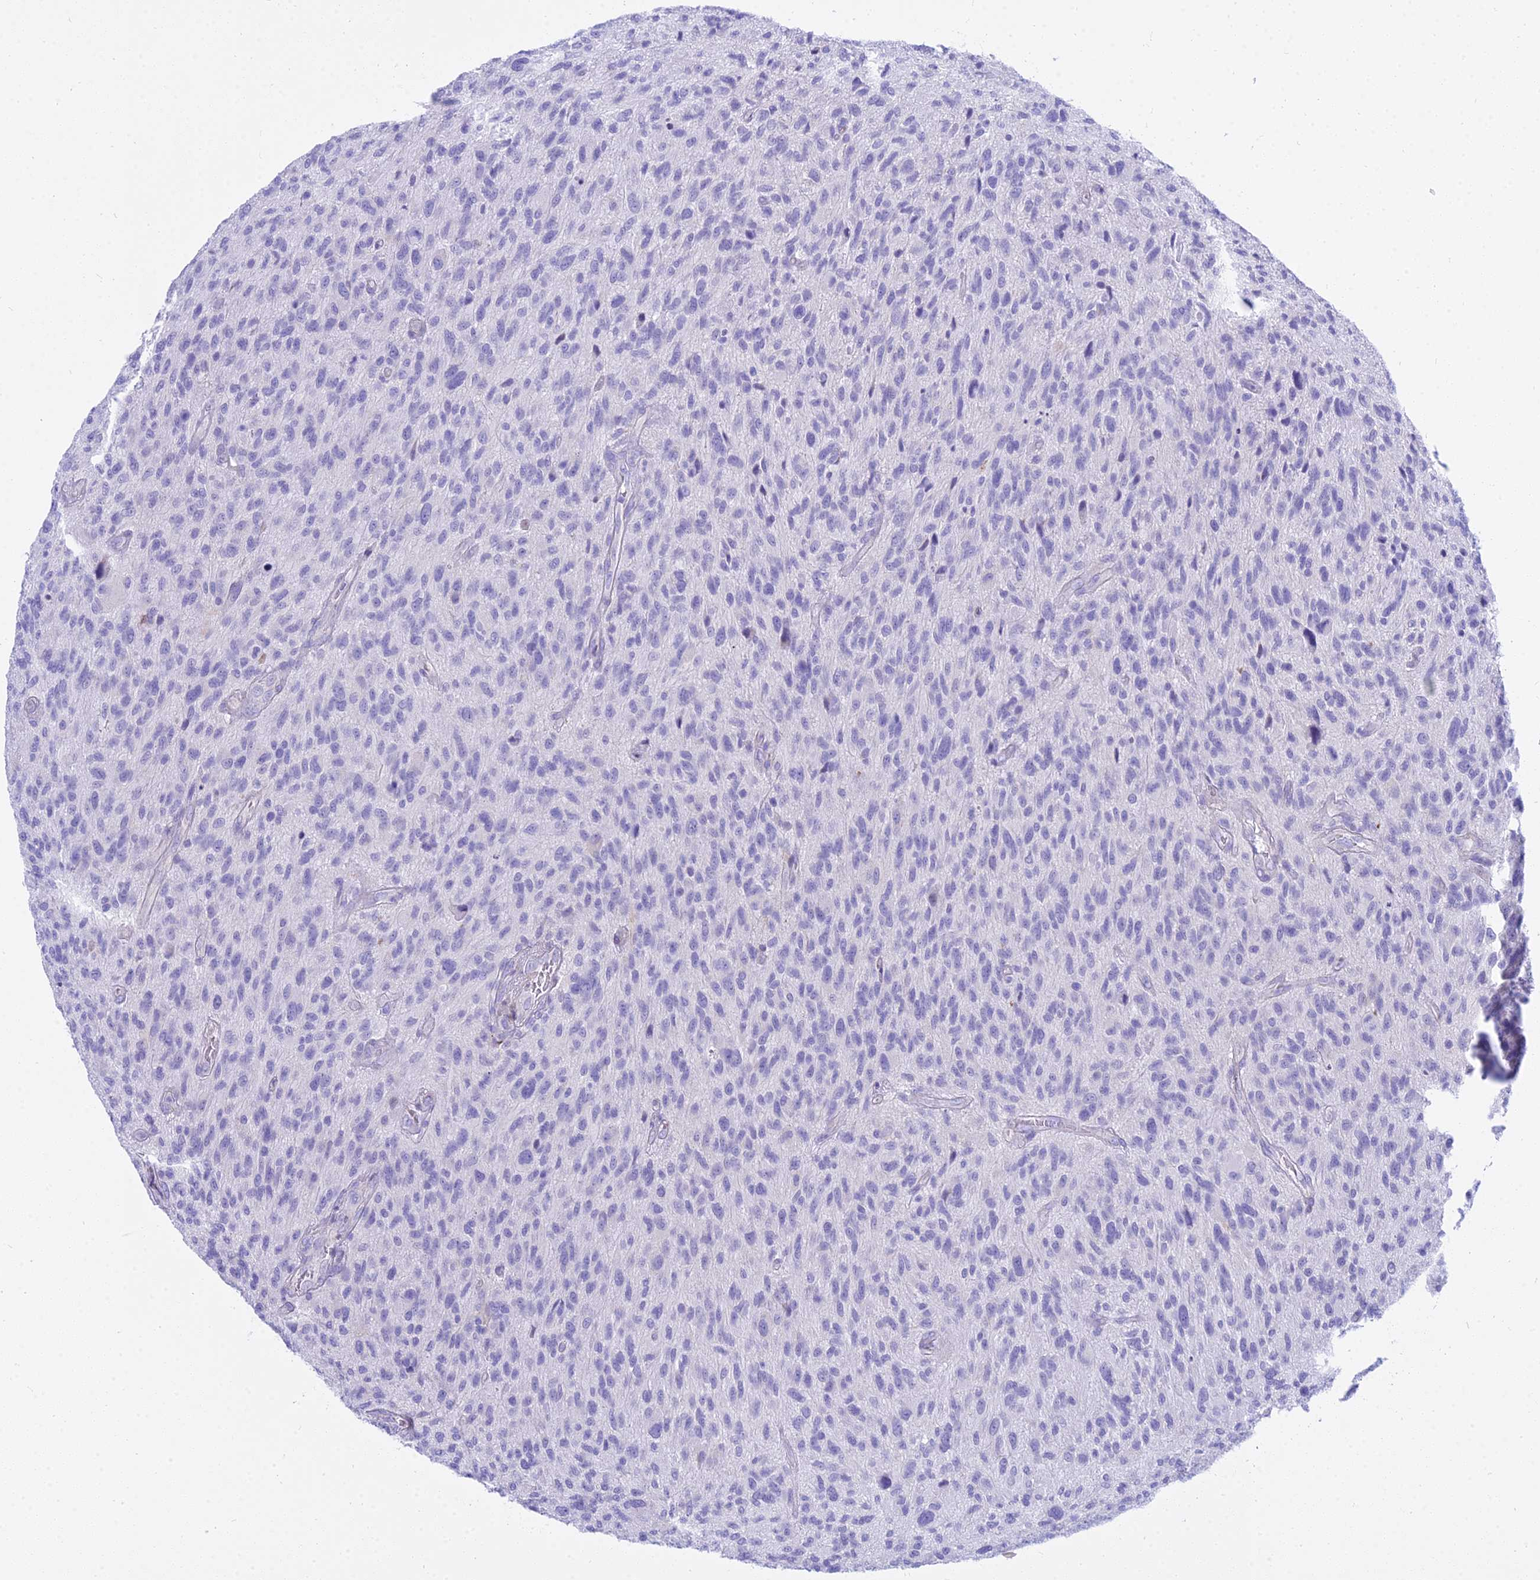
{"staining": {"intensity": "negative", "quantity": "none", "location": "none"}, "tissue": "glioma", "cell_type": "Tumor cells", "image_type": "cancer", "snomed": [{"axis": "morphology", "description": "Glioma, malignant, High grade"}, {"axis": "topography", "description": "Brain"}], "caption": "There is no significant positivity in tumor cells of glioma.", "gene": "SMIM24", "patient": {"sex": "male", "age": 47}}